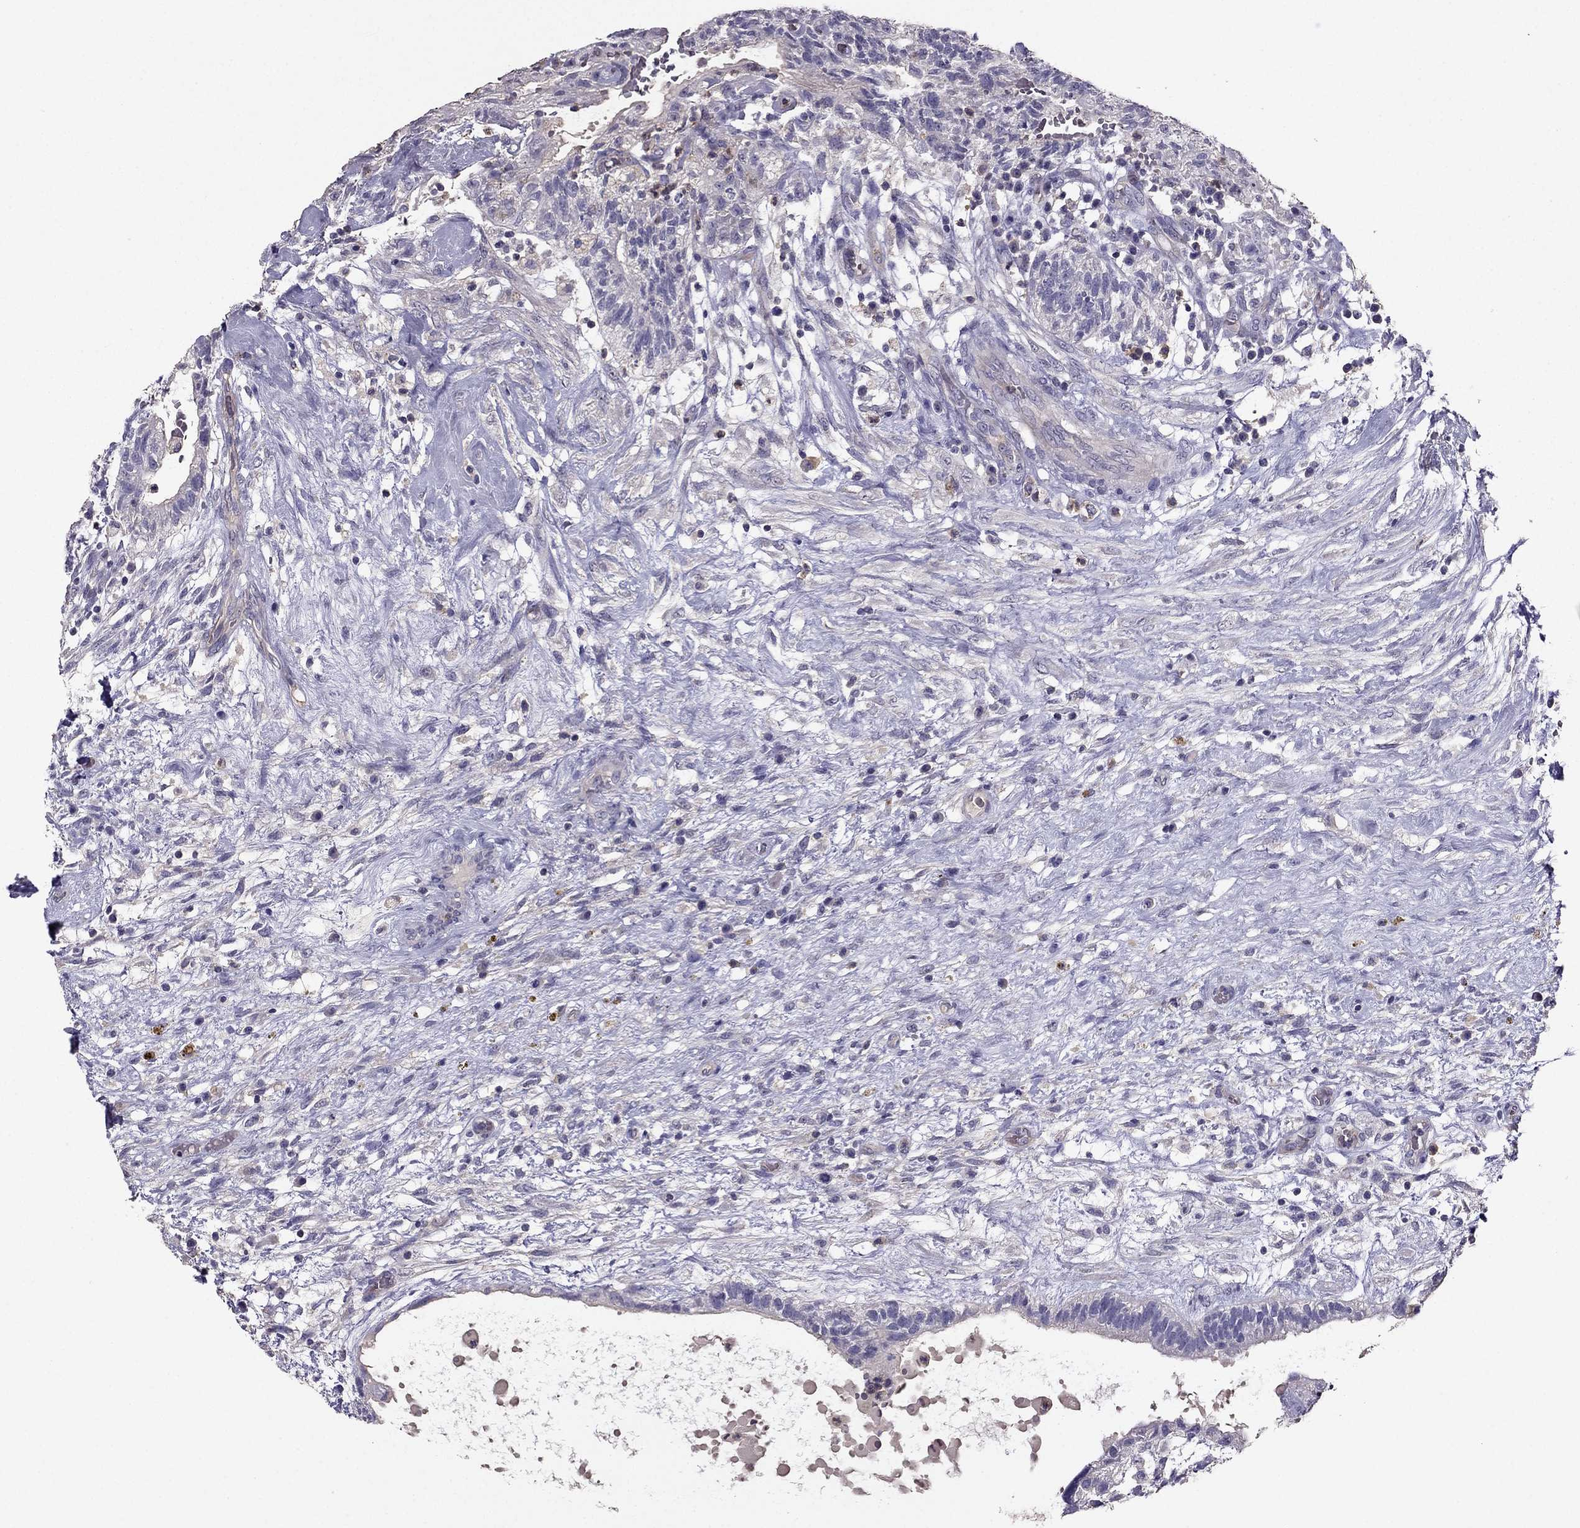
{"staining": {"intensity": "negative", "quantity": "none", "location": "none"}, "tissue": "testis cancer", "cell_type": "Tumor cells", "image_type": "cancer", "snomed": [{"axis": "morphology", "description": "Normal tissue, NOS"}, {"axis": "morphology", "description": "Carcinoma, Embryonal, NOS"}, {"axis": "topography", "description": "Testis"}, {"axis": "topography", "description": "Epididymis"}], "caption": "Immunohistochemical staining of human embryonal carcinoma (testis) demonstrates no significant expression in tumor cells.", "gene": "RFLNB", "patient": {"sex": "male", "age": 32}}